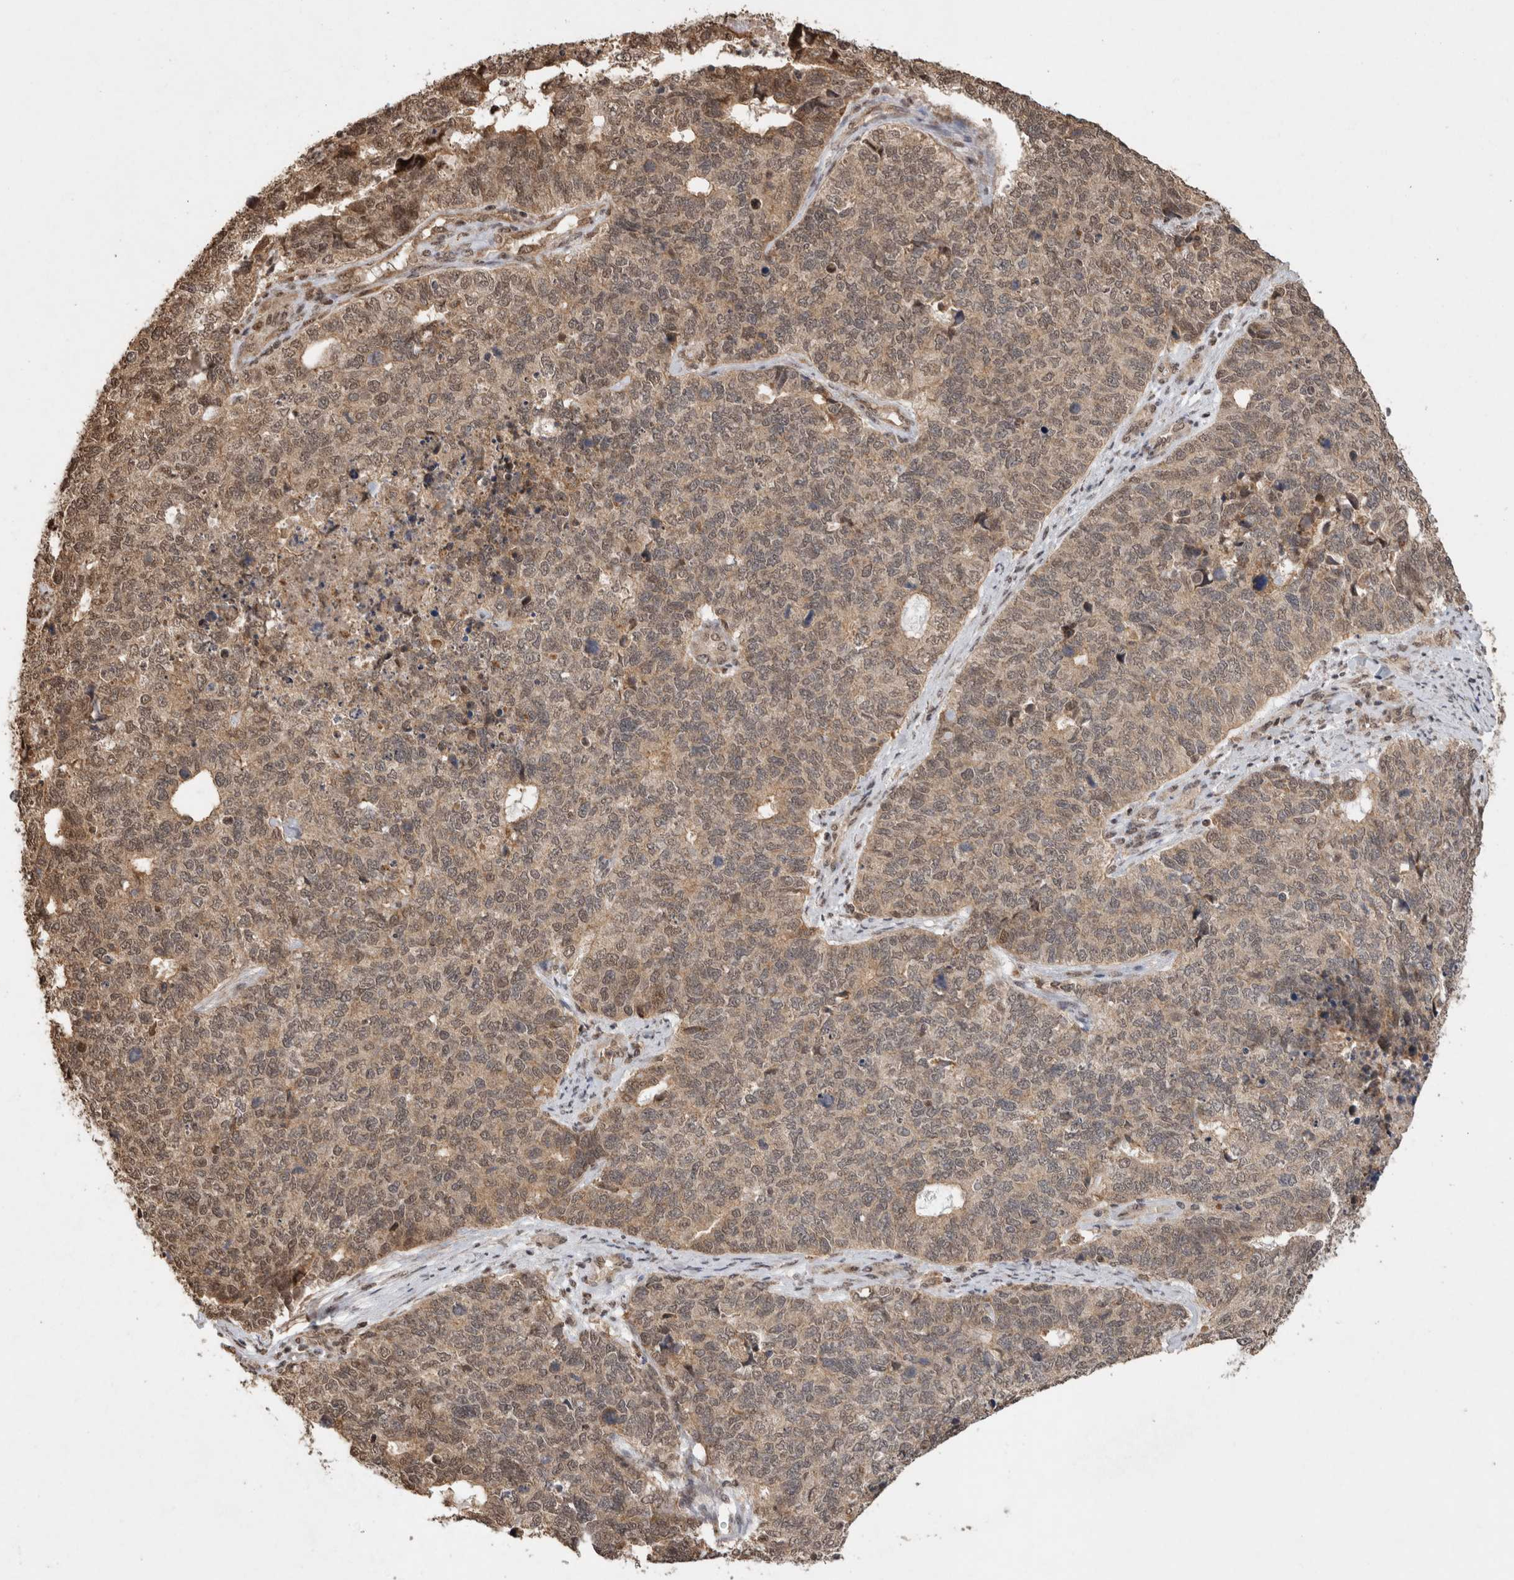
{"staining": {"intensity": "moderate", "quantity": ">75%", "location": "cytoplasmic/membranous,nuclear"}, "tissue": "cervical cancer", "cell_type": "Tumor cells", "image_type": "cancer", "snomed": [{"axis": "morphology", "description": "Squamous cell carcinoma, NOS"}, {"axis": "topography", "description": "Cervix"}], "caption": "A medium amount of moderate cytoplasmic/membranous and nuclear staining is present in about >75% of tumor cells in squamous cell carcinoma (cervical) tissue.", "gene": "KEAP1", "patient": {"sex": "female", "age": 63}}